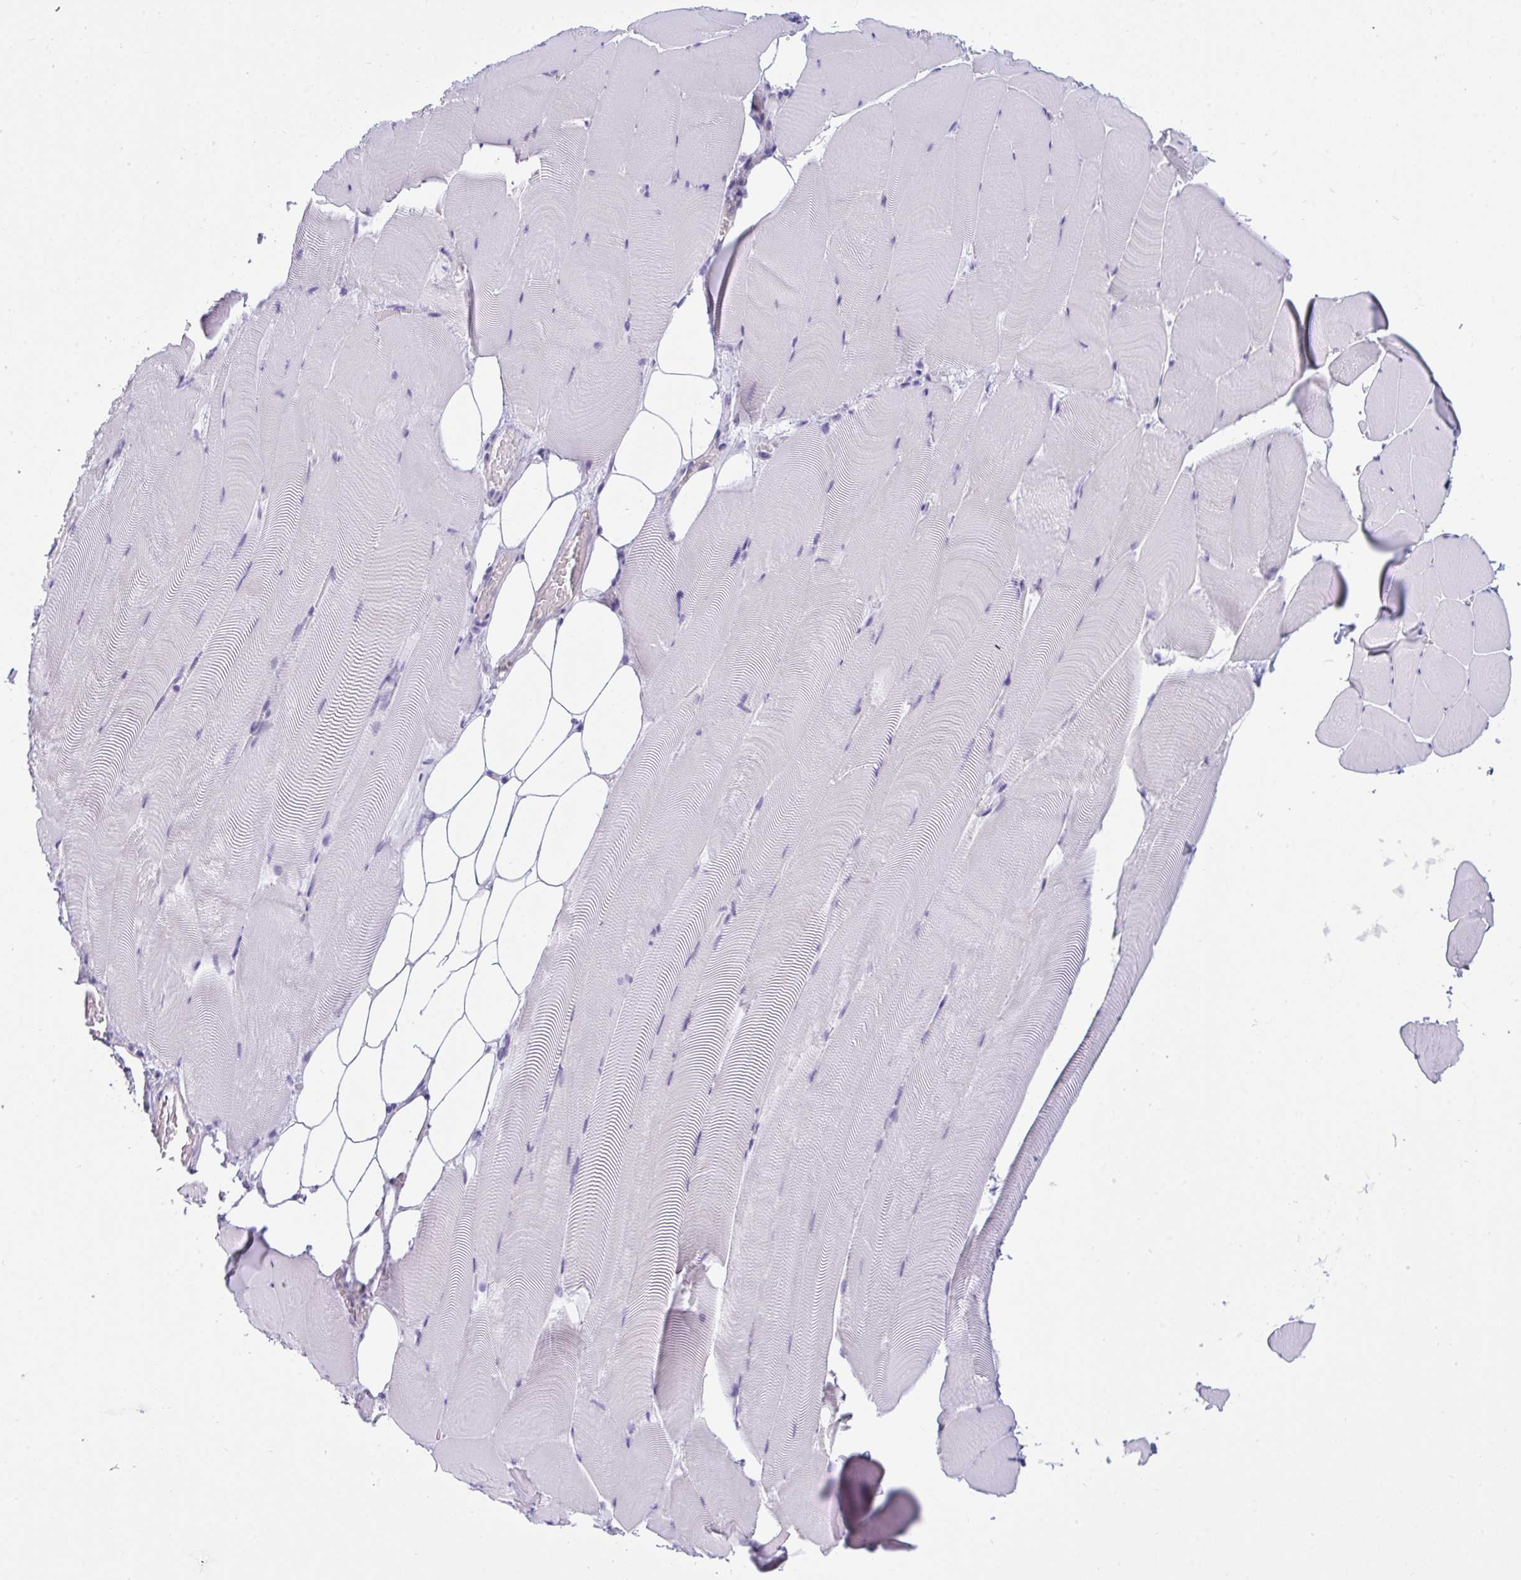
{"staining": {"intensity": "negative", "quantity": "none", "location": "none"}, "tissue": "skeletal muscle", "cell_type": "Myocytes", "image_type": "normal", "snomed": [{"axis": "morphology", "description": "Normal tissue, NOS"}, {"axis": "topography", "description": "Skeletal muscle"}], "caption": "High magnification brightfield microscopy of unremarkable skeletal muscle stained with DAB (3,3'-diaminobenzidine) (brown) and counterstained with hematoxylin (blue): myocytes show no significant staining. (Stains: DAB (3,3'-diaminobenzidine) IHC with hematoxylin counter stain, Microscopy: brightfield microscopy at high magnification).", "gene": "SUZ12", "patient": {"sex": "female", "age": 64}}